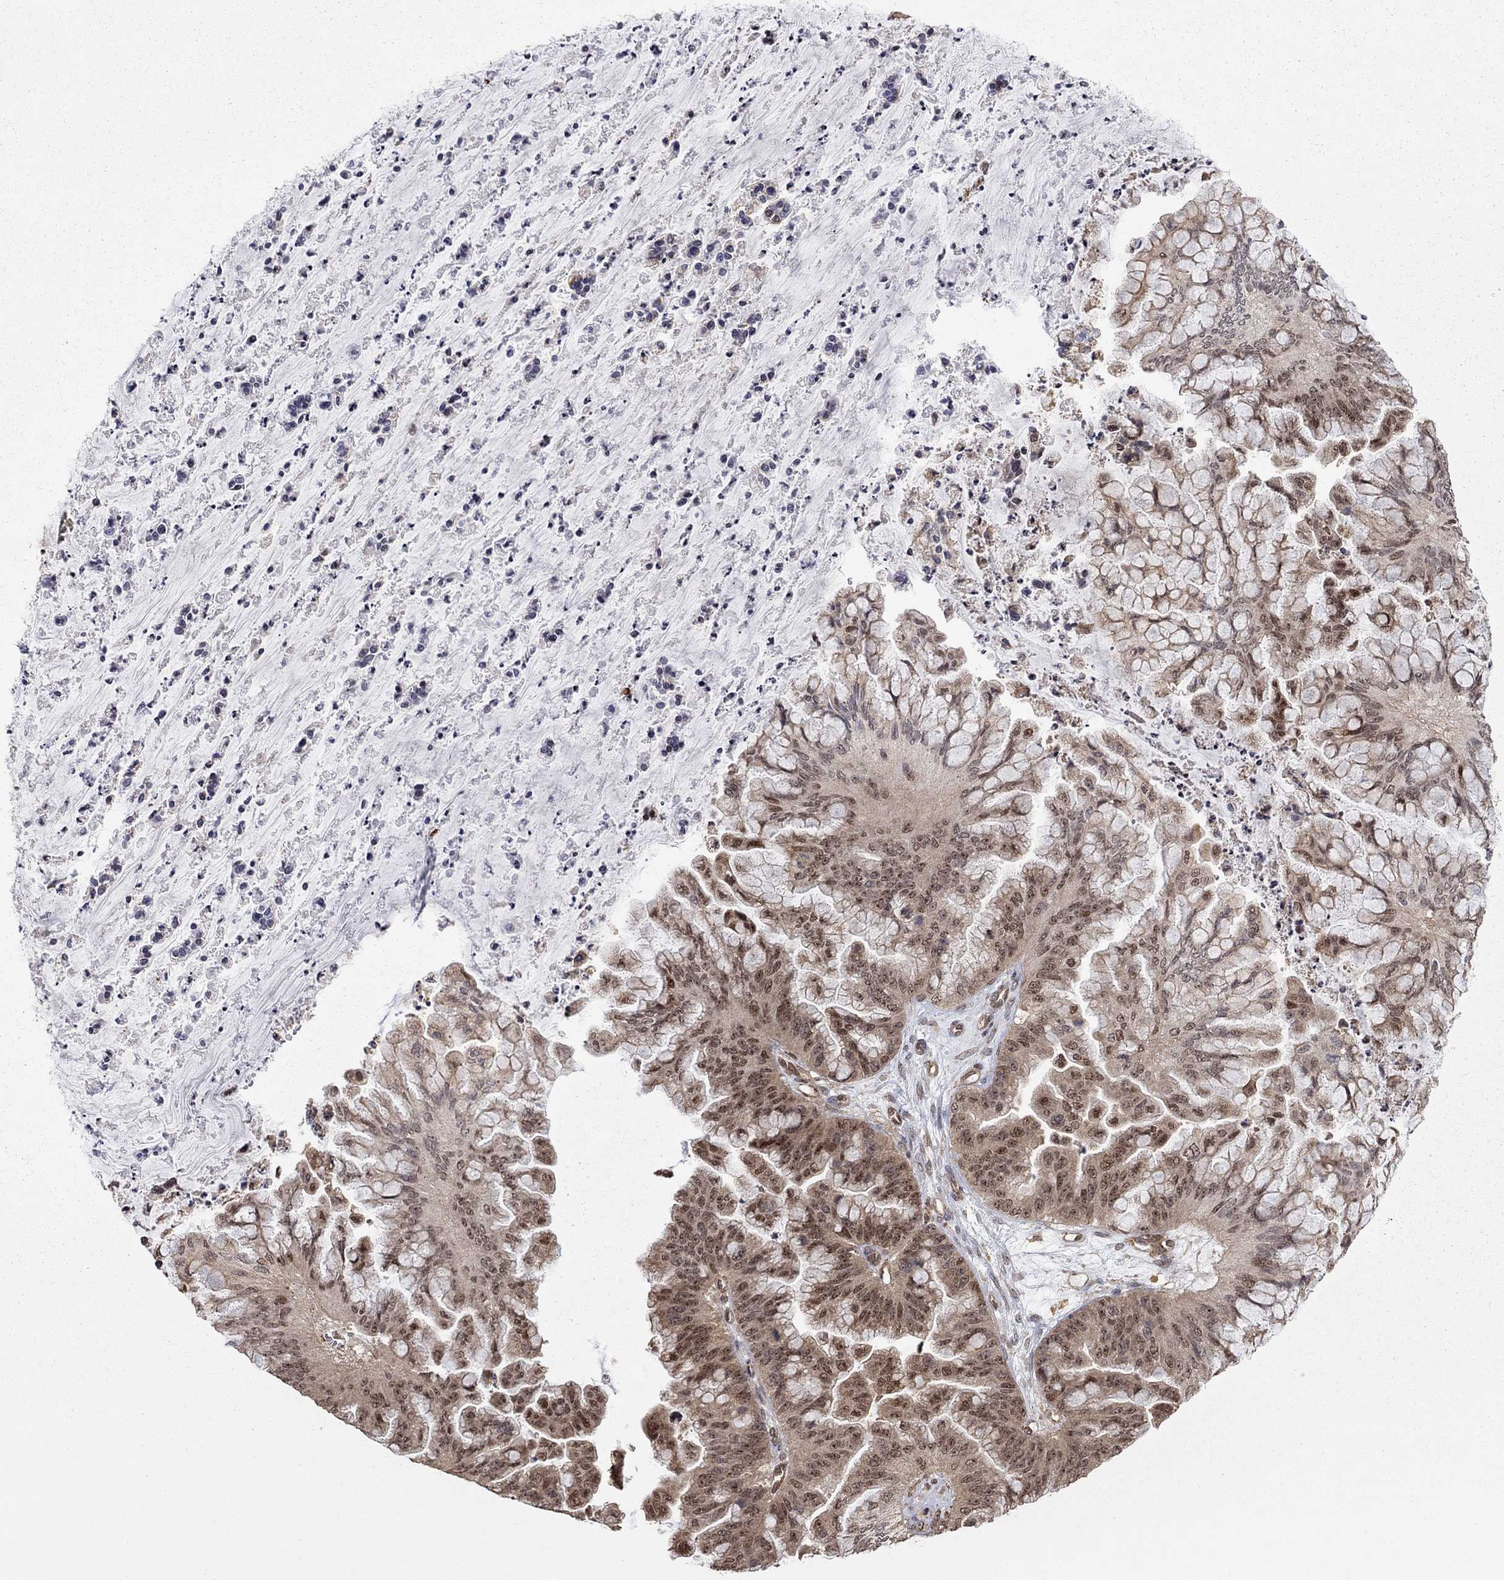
{"staining": {"intensity": "moderate", "quantity": "25%-75%", "location": "cytoplasmic/membranous,nuclear"}, "tissue": "ovarian cancer", "cell_type": "Tumor cells", "image_type": "cancer", "snomed": [{"axis": "morphology", "description": "Cystadenocarcinoma, mucinous, NOS"}, {"axis": "topography", "description": "Ovary"}], "caption": "Protein expression analysis of mucinous cystadenocarcinoma (ovarian) demonstrates moderate cytoplasmic/membranous and nuclear positivity in approximately 25%-75% of tumor cells.", "gene": "TDP1", "patient": {"sex": "female", "age": 67}}